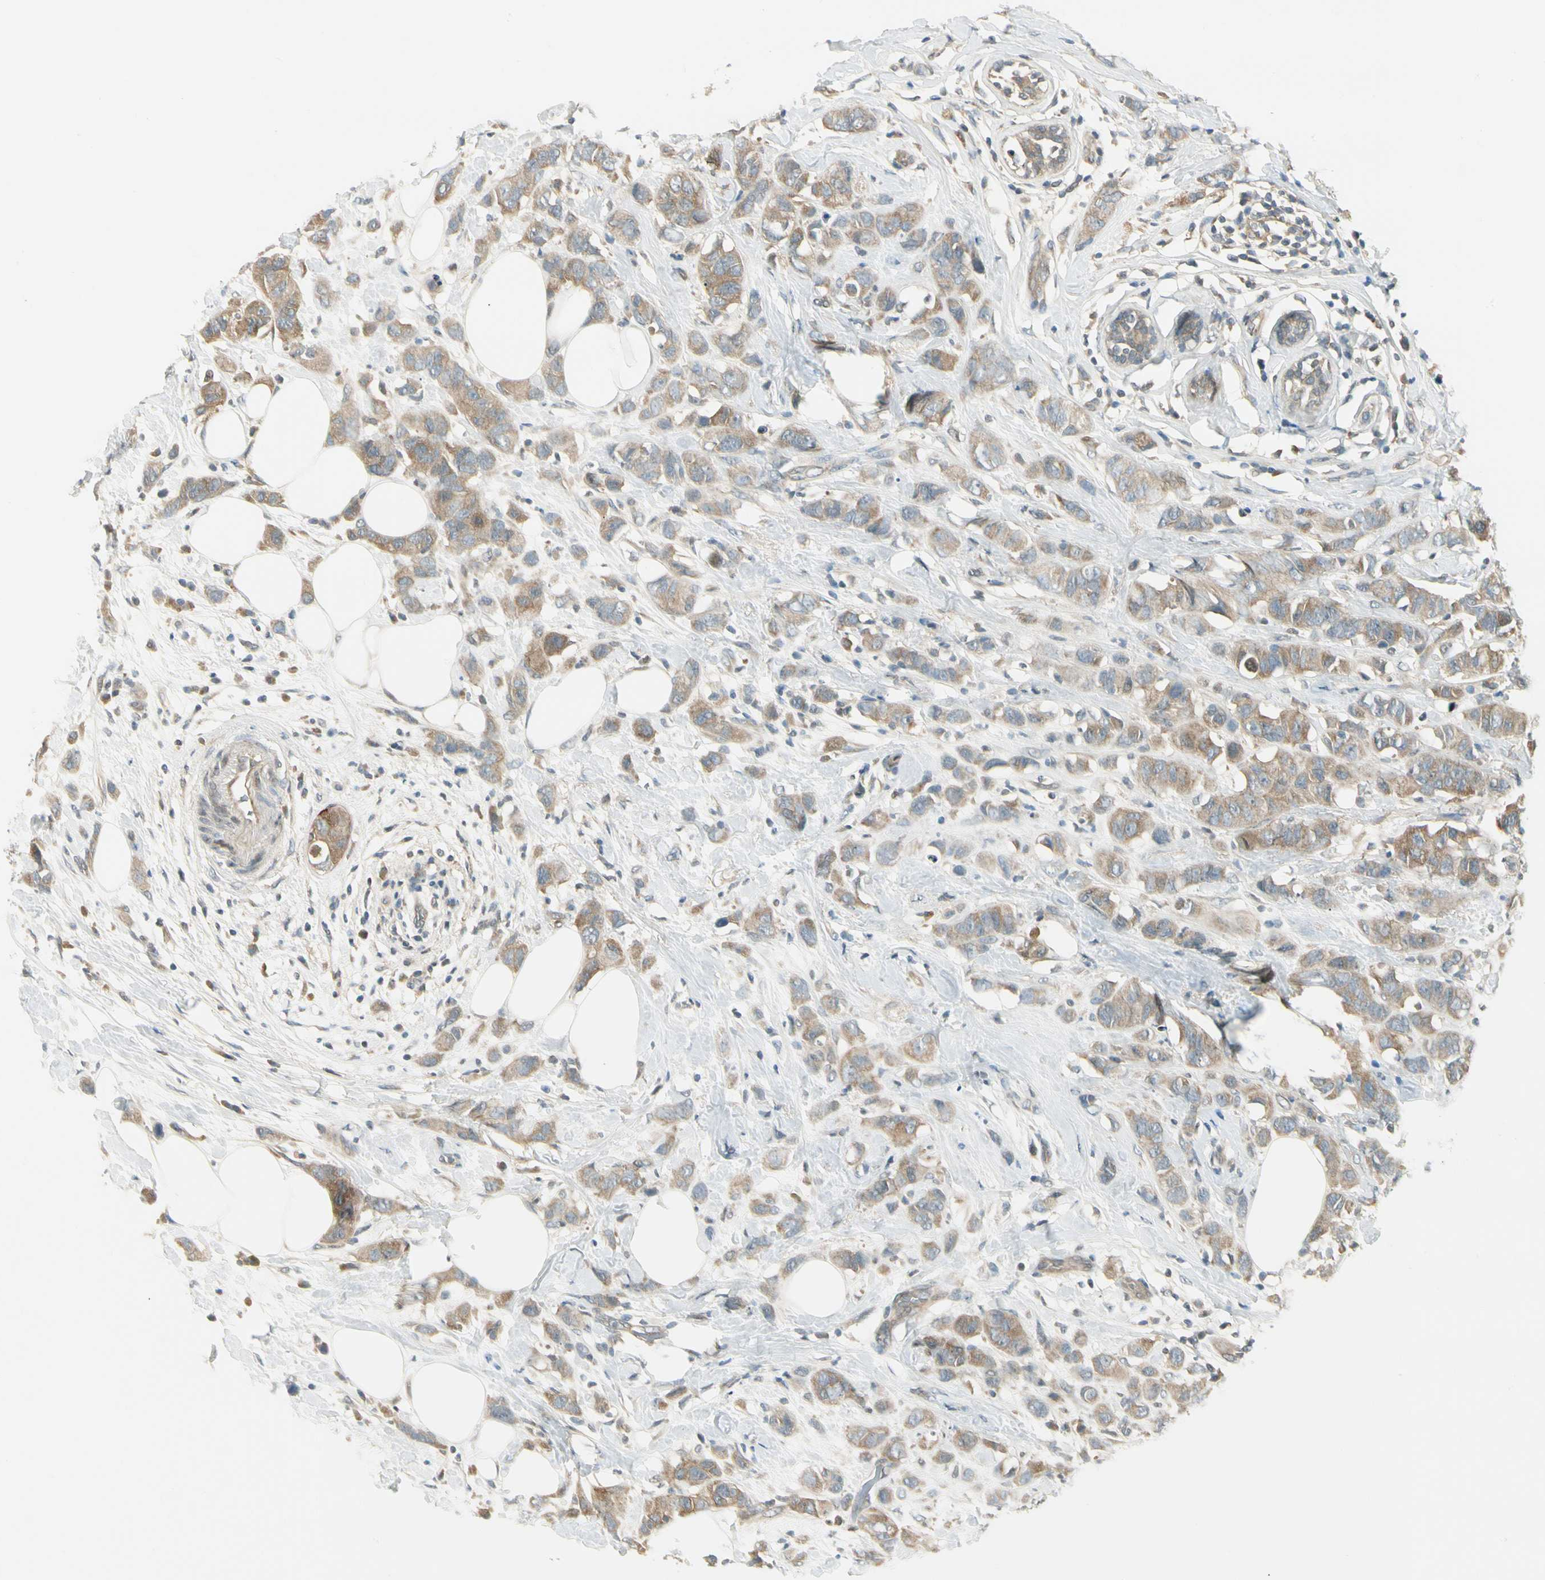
{"staining": {"intensity": "moderate", "quantity": ">75%", "location": "cytoplasmic/membranous"}, "tissue": "breast cancer", "cell_type": "Tumor cells", "image_type": "cancer", "snomed": [{"axis": "morphology", "description": "Normal tissue, NOS"}, {"axis": "morphology", "description": "Duct carcinoma"}, {"axis": "topography", "description": "Breast"}], "caption": "Breast cancer stained with immunohistochemistry demonstrates moderate cytoplasmic/membranous positivity in about >75% of tumor cells.", "gene": "EPHB3", "patient": {"sex": "female", "age": 50}}